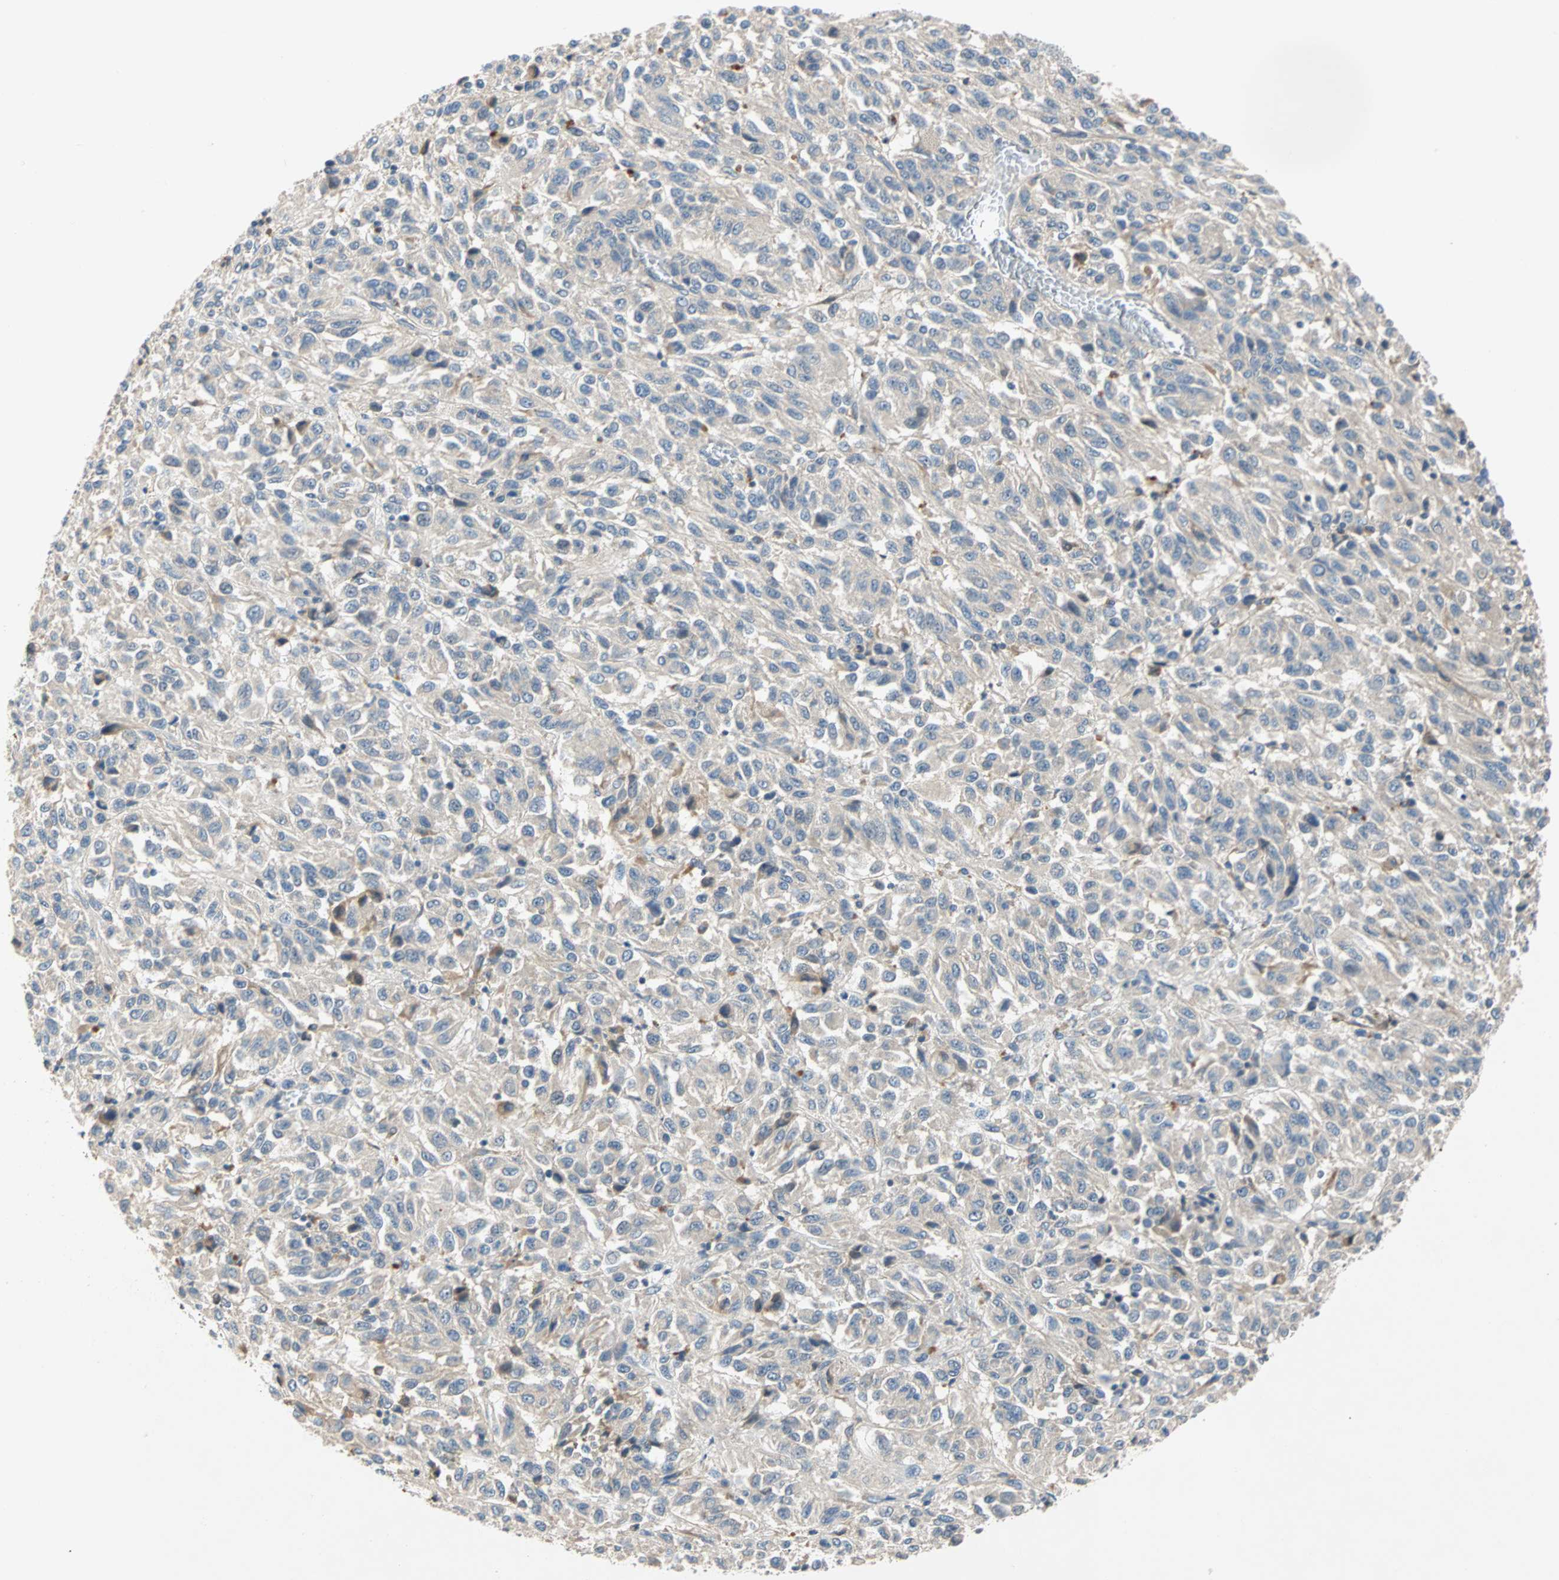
{"staining": {"intensity": "negative", "quantity": "none", "location": "none"}, "tissue": "melanoma", "cell_type": "Tumor cells", "image_type": "cancer", "snomed": [{"axis": "morphology", "description": "Malignant melanoma, Metastatic site"}, {"axis": "topography", "description": "Lung"}], "caption": "This image is of melanoma stained with IHC to label a protein in brown with the nuclei are counter-stained blue. There is no staining in tumor cells.", "gene": "MAP4K1", "patient": {"sex": "male", "age": 64}}